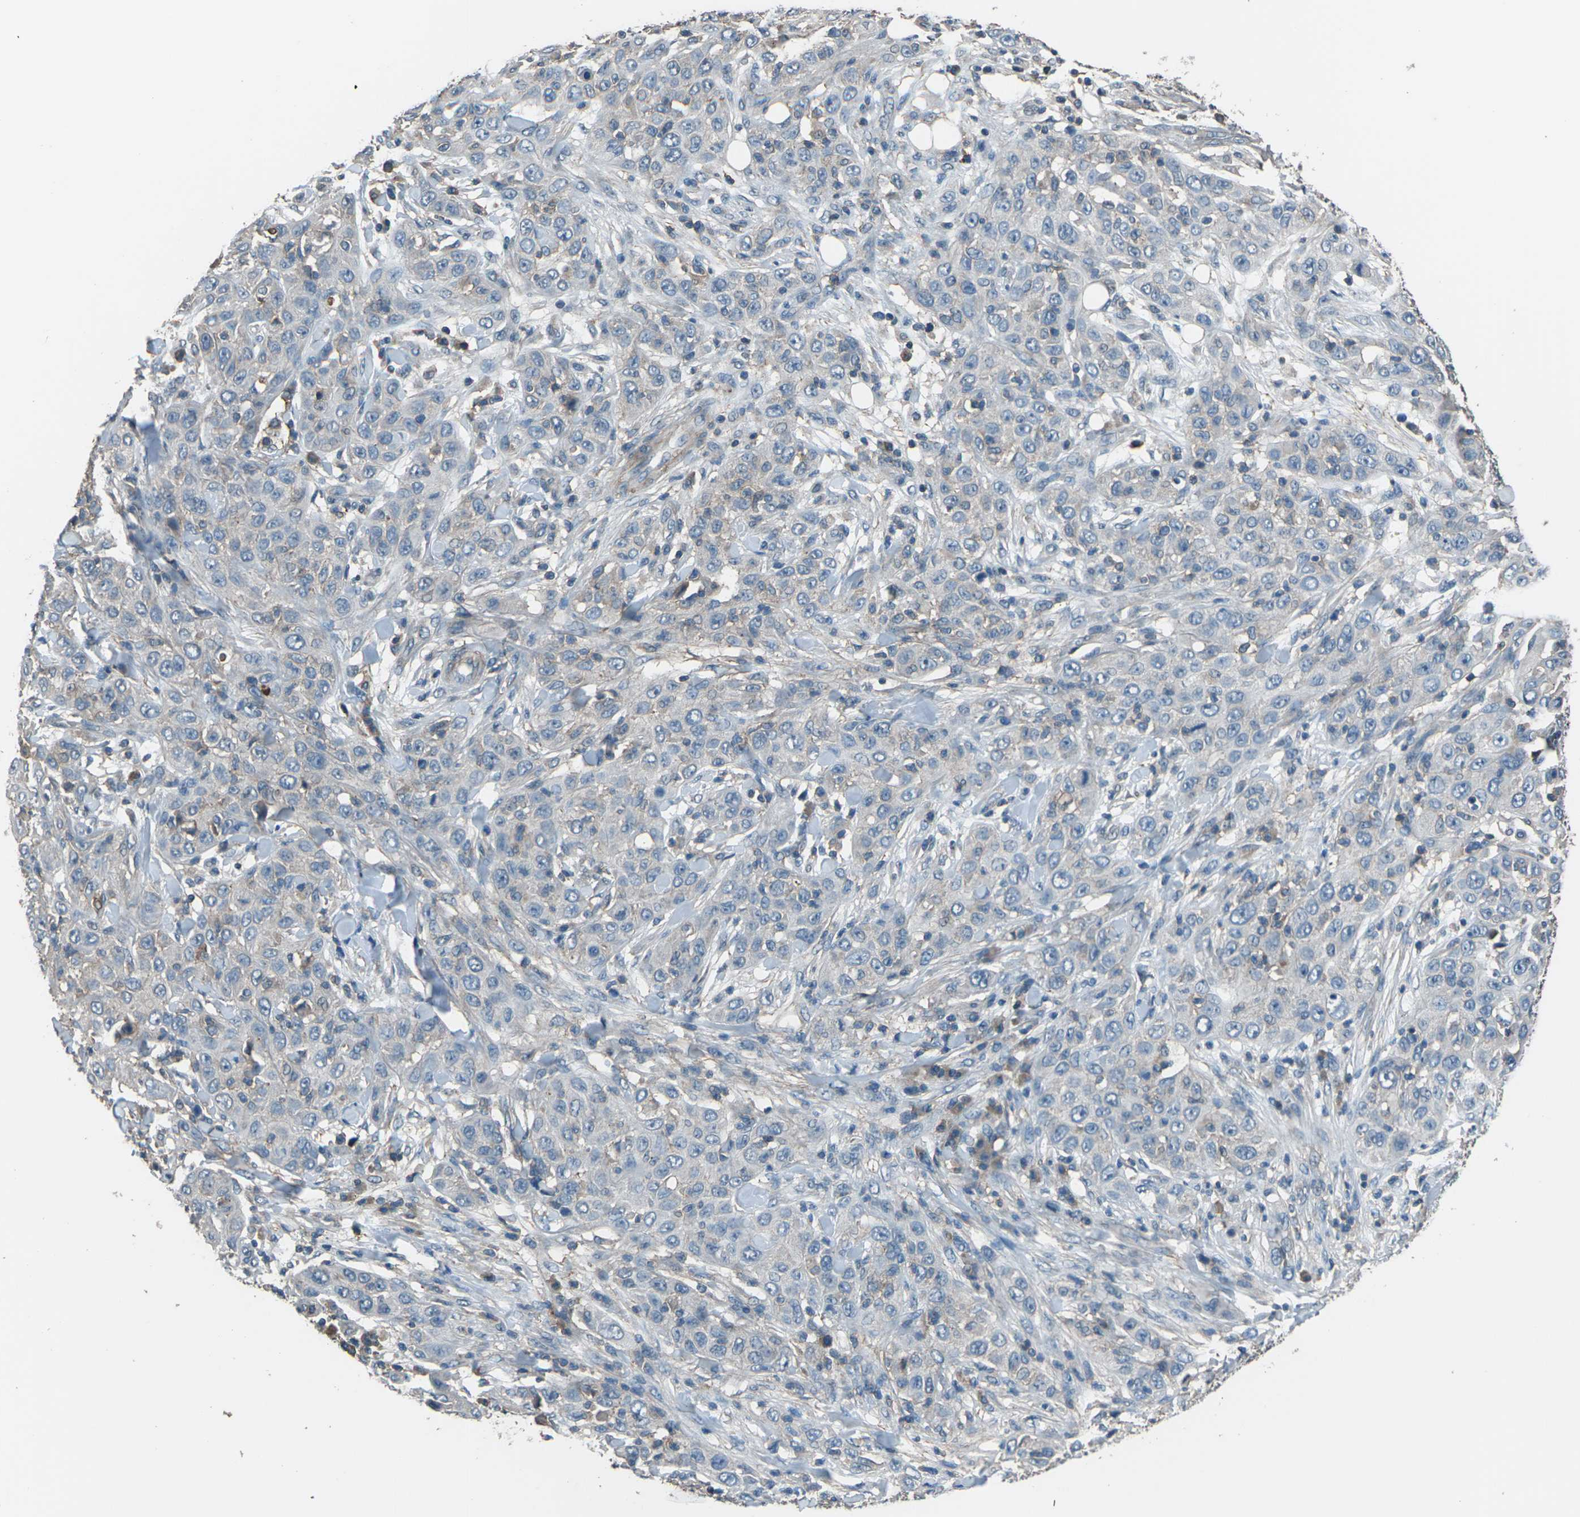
{"staining": {"intensity": "negative", "quantity": "none", "location": "none"}, "tissue": "skin cancer", "cell_type": "Tumor cells", "image_type": "cancer", "snomed": [{"axis": "morphology", "description": "Squamous cell carcinoma, NOS"}, {"axis": "topography", "description": "Skin"}], "caption": "Immunohistochemistry of squamous cell carcinoma (skin) displays no positivity in tumor cells. (DAB IHC visualized using brightfield microscopy, high magnification).", "gene": "CMTM4", "patient": {"sex": "female", "age": 88}}